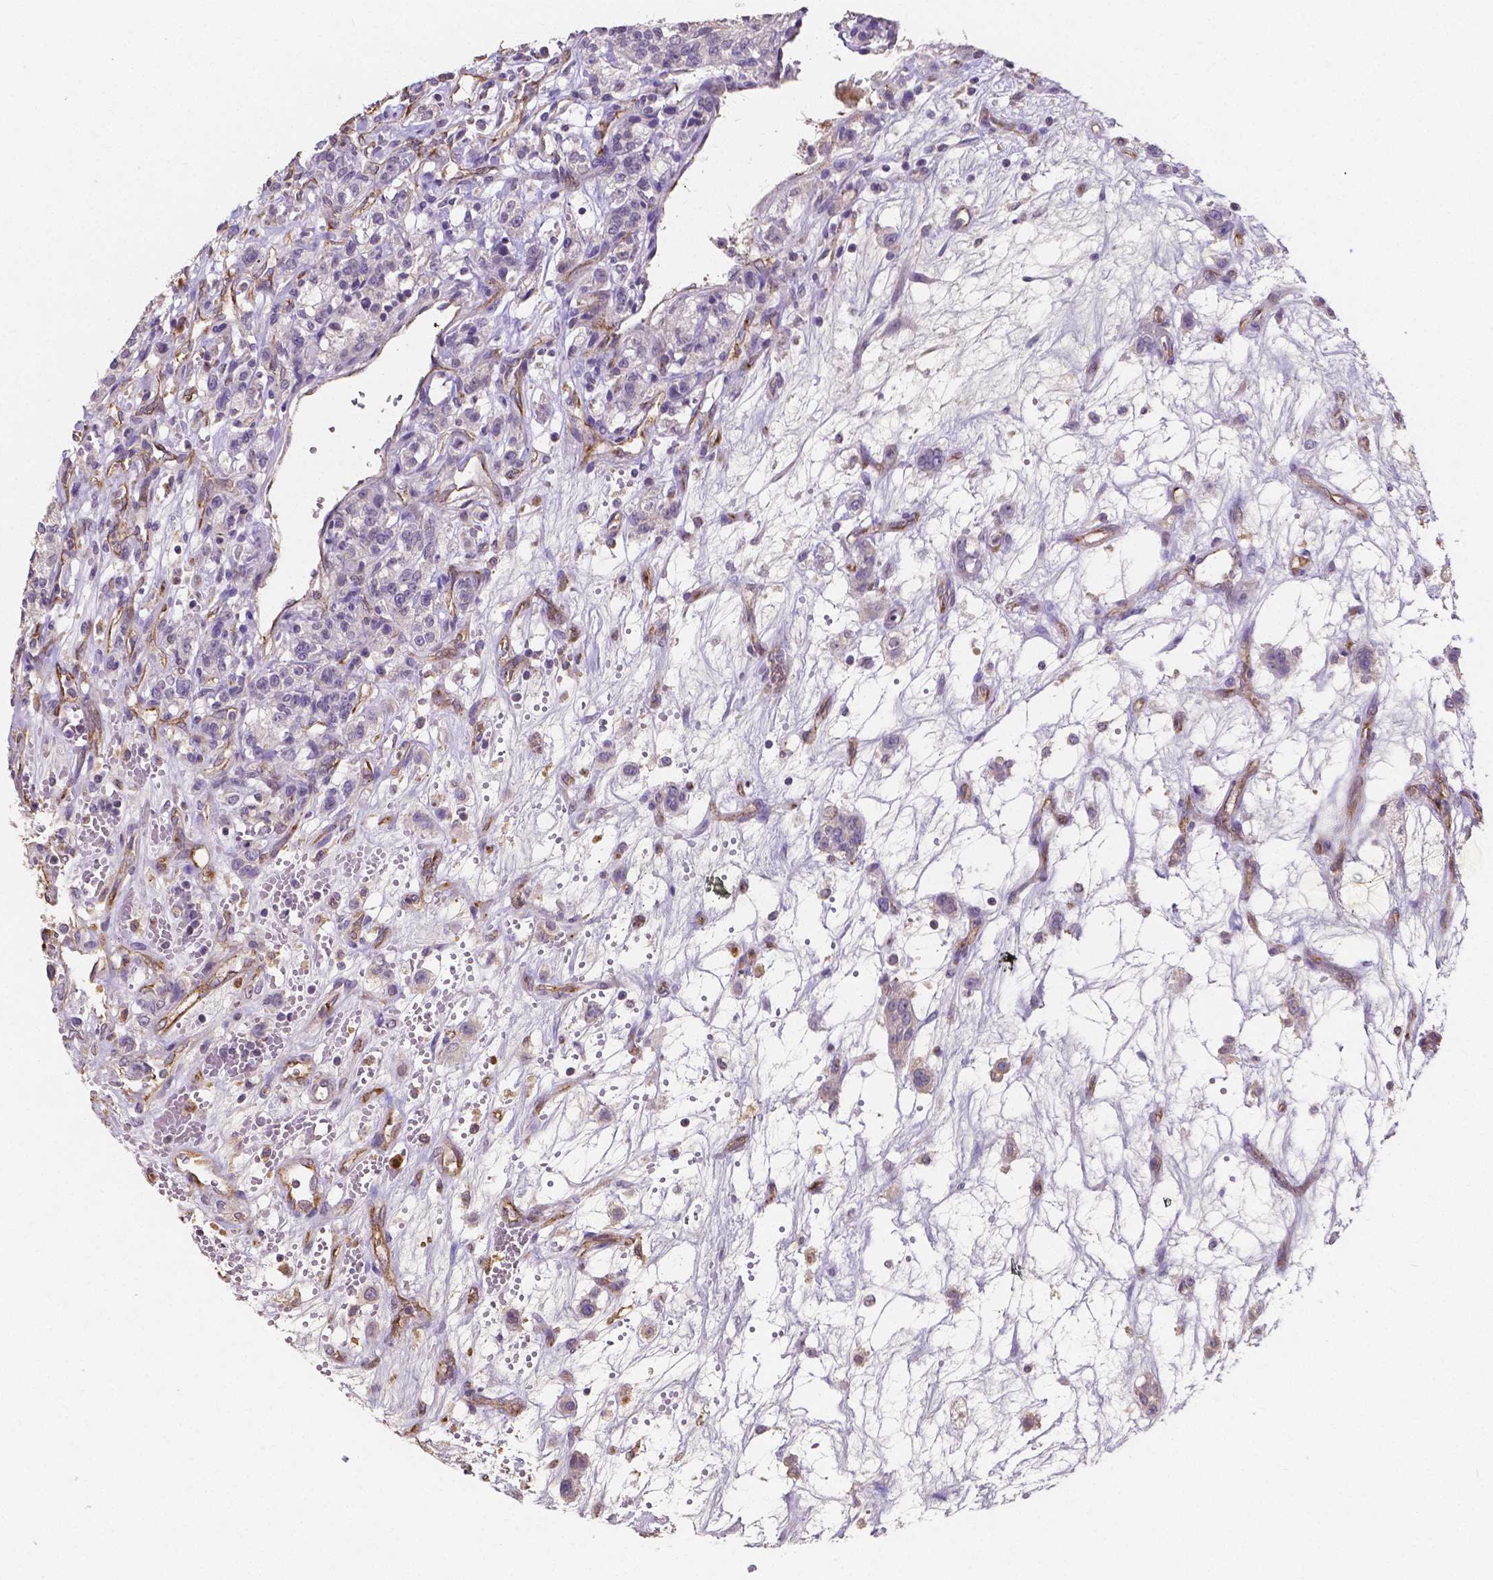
{"staining": {"intensity": "negative", "quantity": "none", "location": "none"}, "tissue": "renal cancer", "cell_type": "Tumor cells", "image_type": "cancer", "snomed": [{"axis": "morphology", "description": "Adenocarcinoma, NOS"}, {"axis": "topography", "description": "Kidney"}], "caption": "A high-resolution histopathology image shows immunohistochemistry (IHC) staining of adenocarcinoma (renal), which displays no significant expression in tumor cells. (DAB (3,3'-diaminobenzidine) immunohistochemistry (IHC) visualized using brightfield microscopy, high magnification).", "gene": "ELAVL2", "patient": {"sex": "female", "age": 63}}